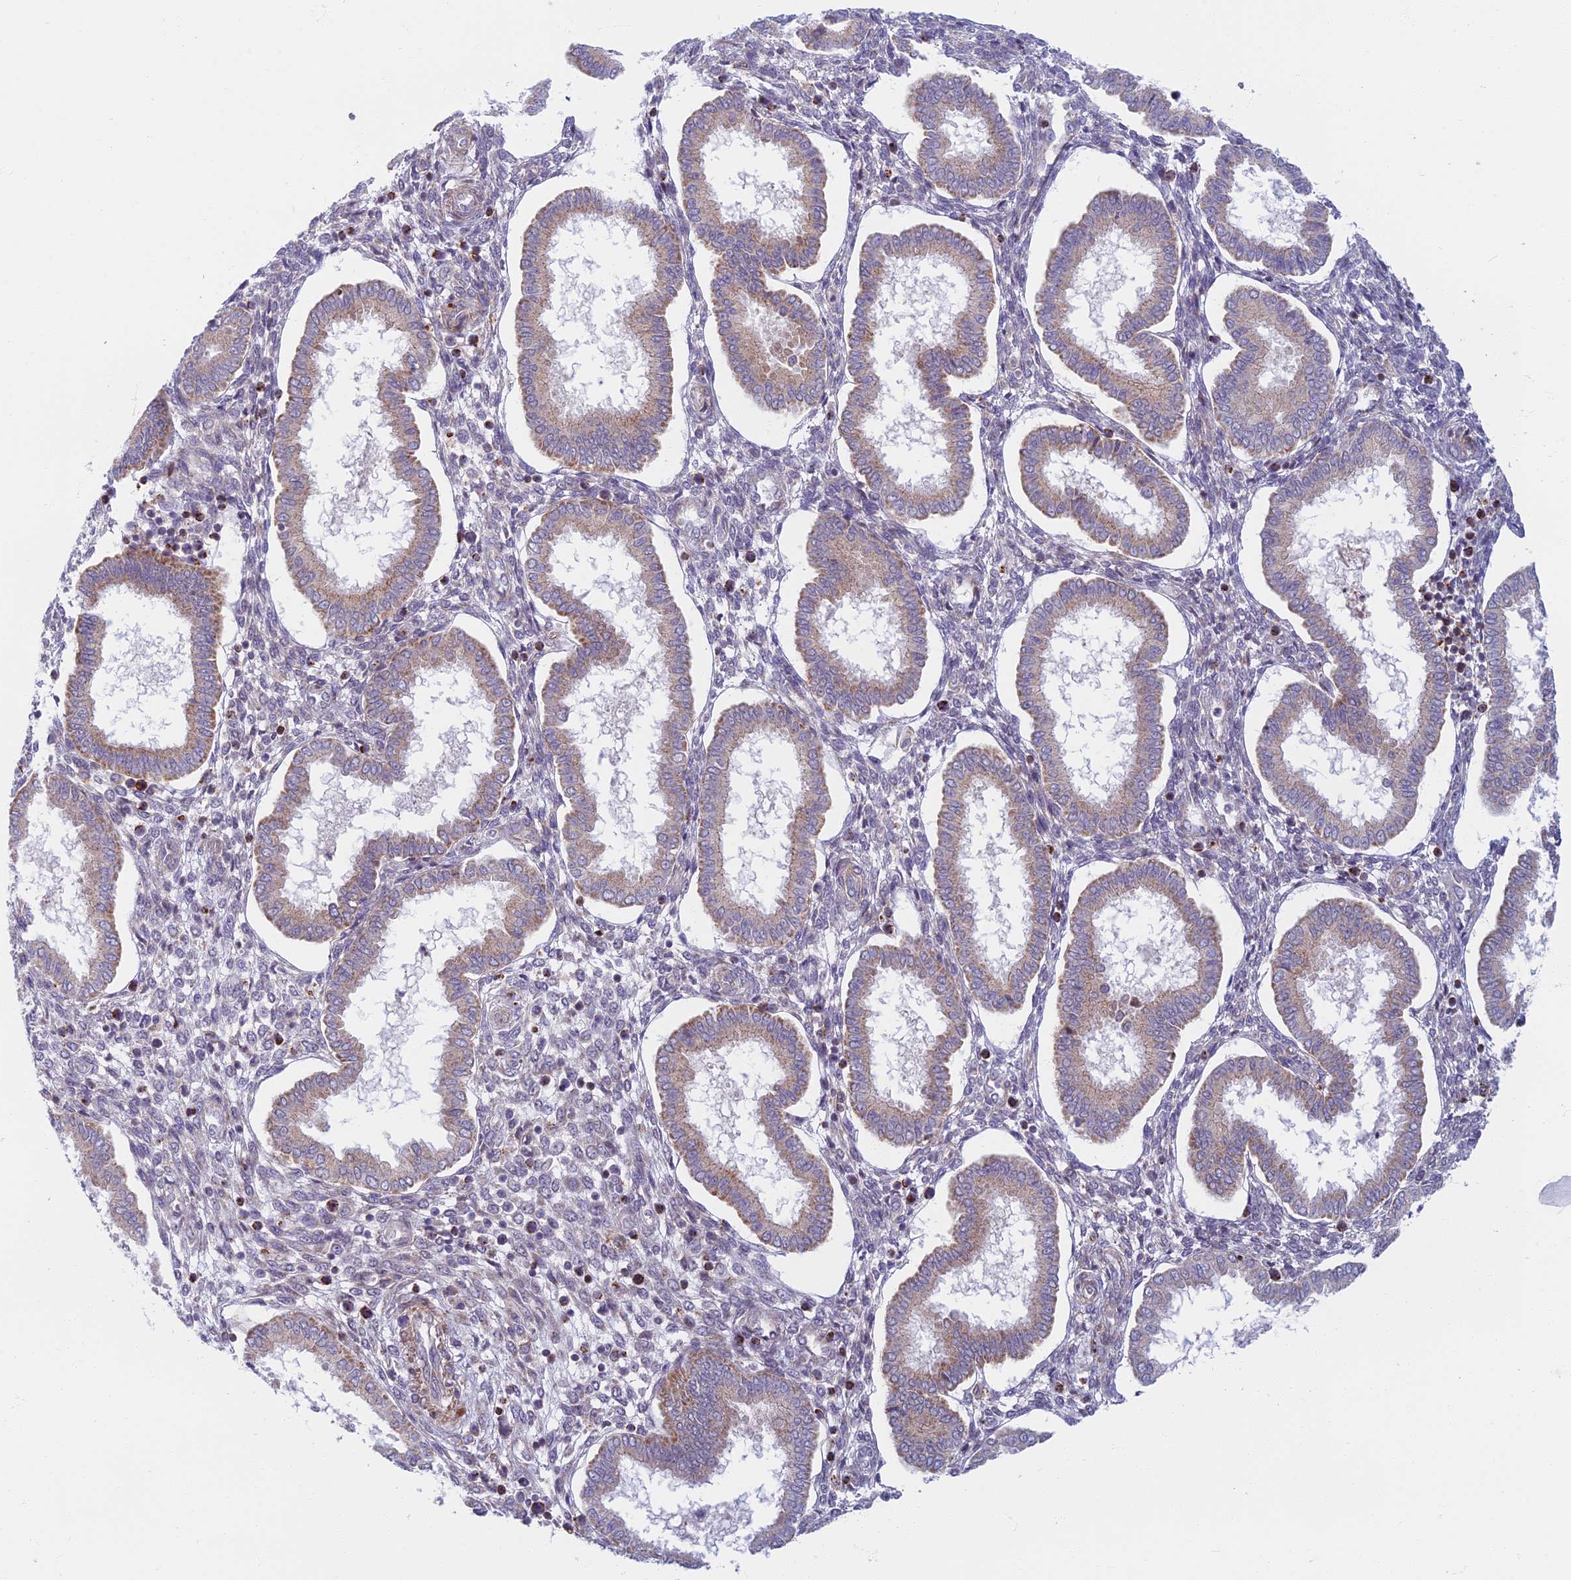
{"staining": {"intensity": "negative", "quantity": "none", "location": "none"}, "tissue": "endometrium", "cell_type": "Cells in endometrial stroma", "image_type": "normal", "snomed": [{"axis": "morphology", "description": "Normal tissue, NOS"}, {"axis": "topography", "description": "Endometrium"}], "caption": "IHC histopathology image of benign endometrium: human endometrium stained with DAB (3,3'-diaminobenzidine) shows no significant protein staining in cells in endometrial stroma.", "gene": "C15orf40", "patient": {"sex": "female", "age": 24}}